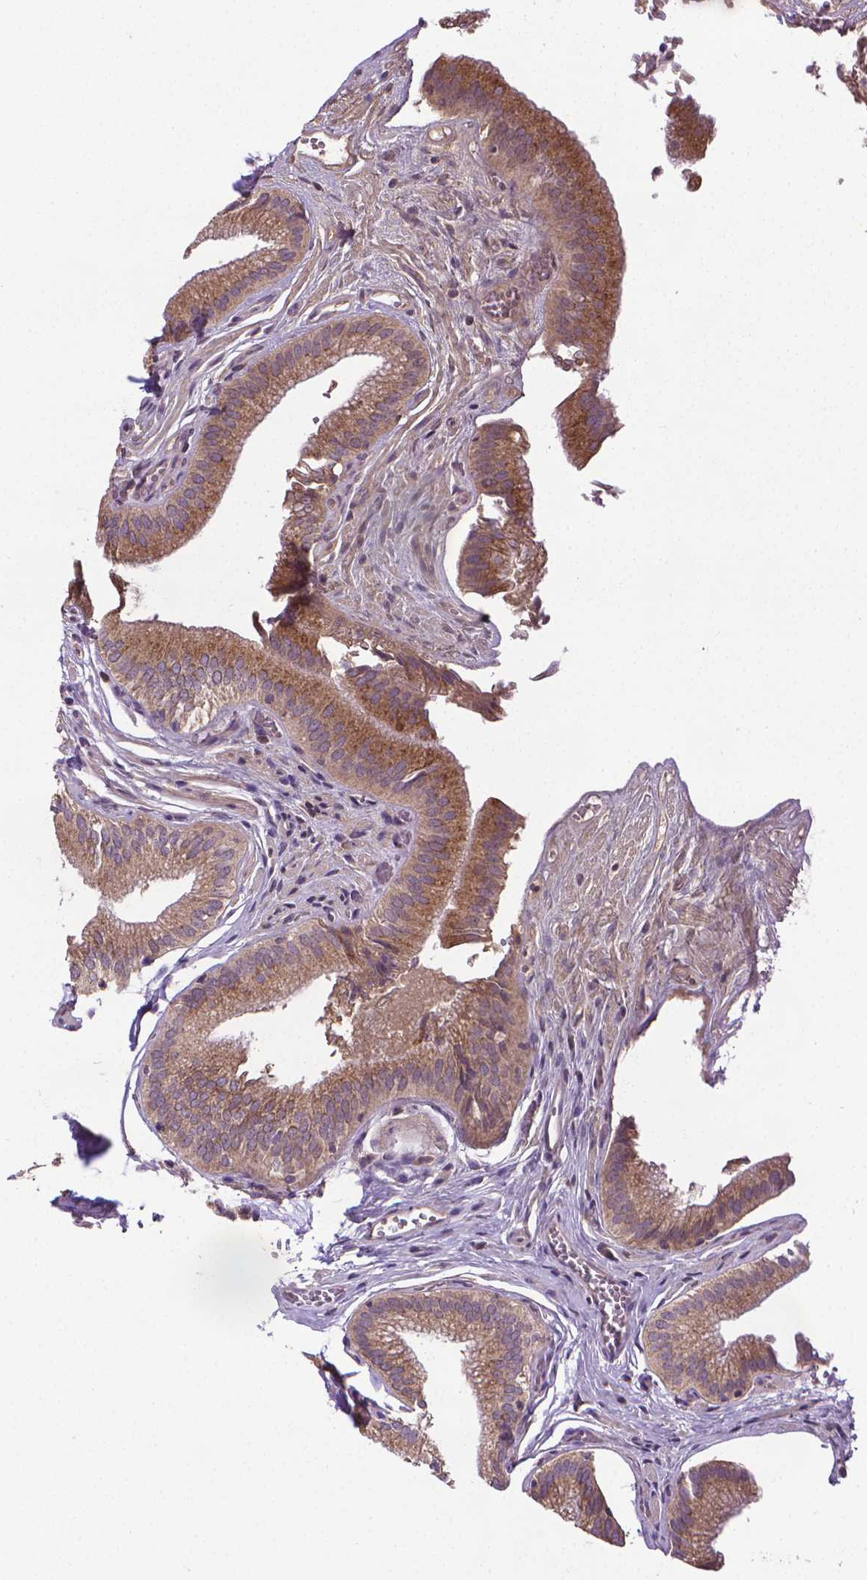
{"staining": {"intensity": "moderate", "quantity": ">75%", "location": "cytoplasmic/membranous"}, "tissue": "gallbladder", "cell_type": "Glandular cells", "image_type": "normal", "snomed": [{"axis": "morphology", "description": "Normal tissue, NOS"}, {"axis": "topography", "description": "Gallbladder"}, {"axis": "topography", "description": "Peripheral nerve tissue"}], "caption": "Immunohistochemistry (IHC) (DAB (3,3'-diaminobenzidine)) staining of benign human gallbladder demonstrates moderate cytoplasmic/membranous protein expression in about >75% of glandular cells.", "gene": "GPR63", "patient": {"sex": "male", "age": 17}}